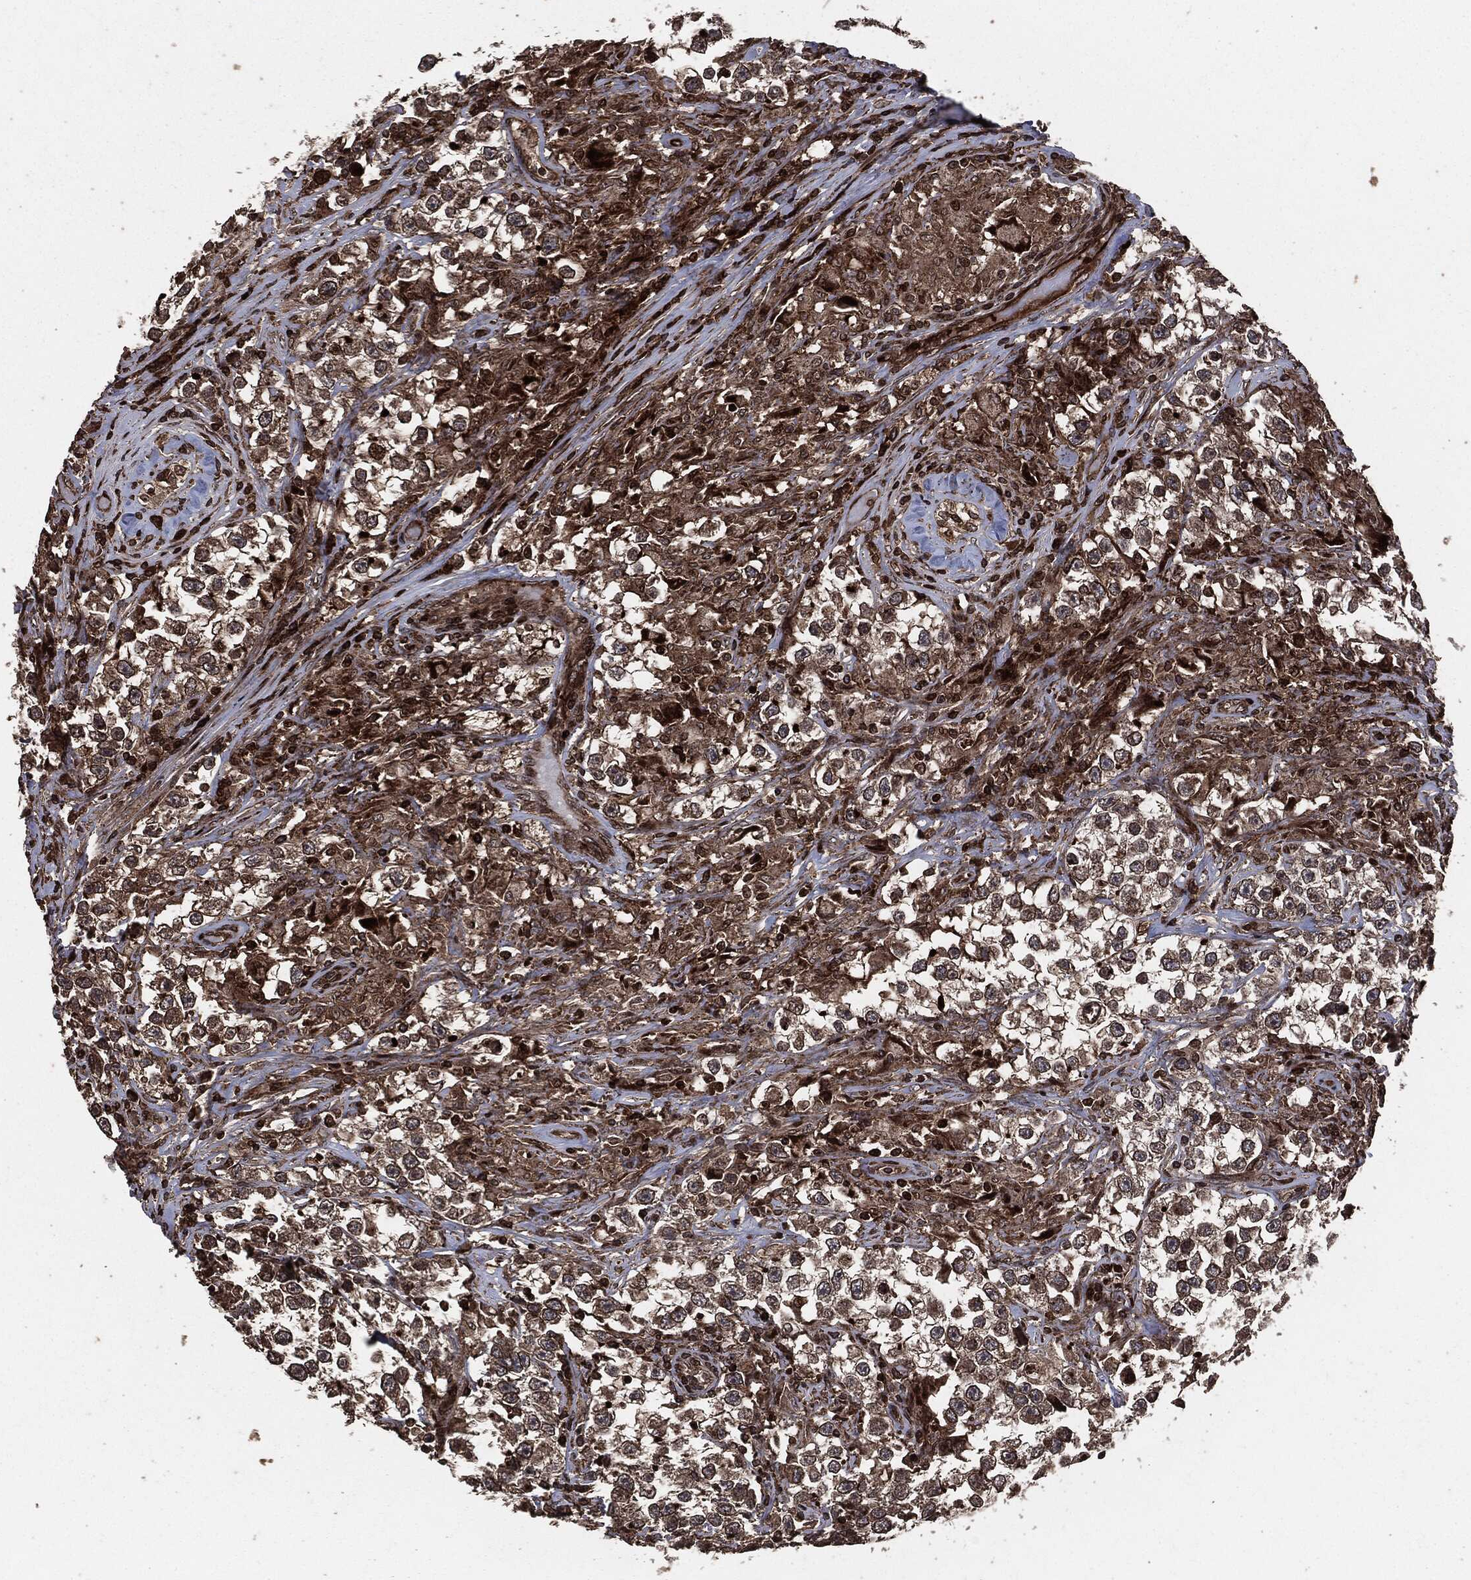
{"staining": {"intensity": "moderate", "quantity": ">75%", "location": "cytoplasmic/membranous"}, "tissue": "testis cancer", "cell_type": "Tumor cells", "image_type": "cancer", "snomed": [{"axis": "morphology", "description": "Seminoma, NOS"}, {"axis": "topography", "description": "Testis"}], "caption": "Immunohistochemical staining of human seminoma (testis) demonstrates moderate cytoplasmic/membranous protein staining in about >75% of tumor cells. Using DAB (3,3'-diaminobenzidine) (brown) and hematoxylin (blue) stains, captured at high magnification using brightfield microscopy.", "gene": "IFIT1", "patient": {"sex": "male", "age": 46}}